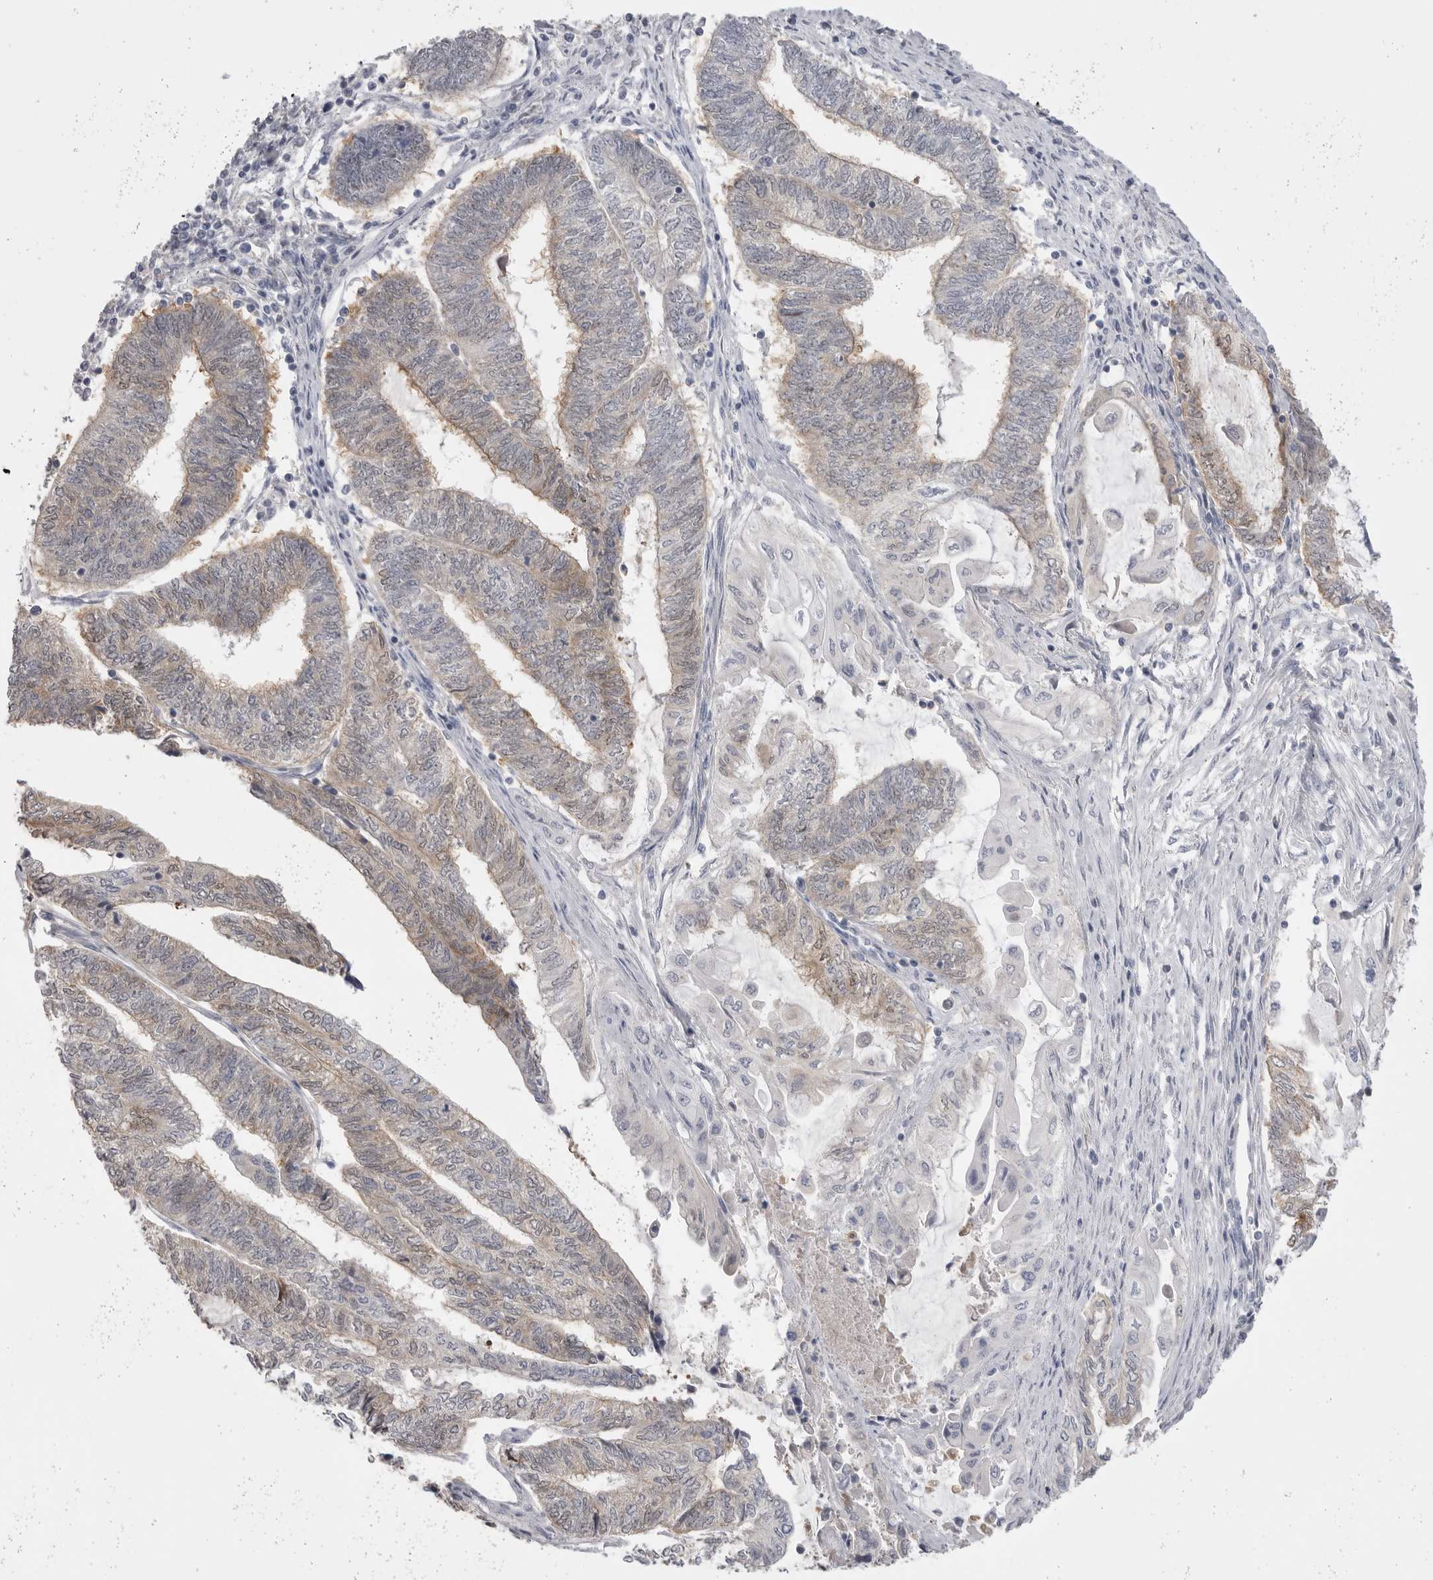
{"staining": {"intensity": "weak", "quantity": "25%-75%", "location": "cytoplasmic/membranous"}, "tissue": "endometrial cancer", "cell_type": "Tumor cells", "image_type": "cancer", "snomed": [{"axis": "morphology", "description": "Adenocarcinoma, NOS"}, {"axis": "topography", "description": "Uterus"}, {"axis": "topography", "description": "Endometrium"}], "caption": "IHC histopathology image of human endometrial adenocarcinoma stained for a protein (brown), which demonstrates low levels of weak cytoplasmic/membranous expression in approximately 25%-75% of tumor cells.", "gene": "KYAT3", "patient": {"sex": "female", "age": 70}}